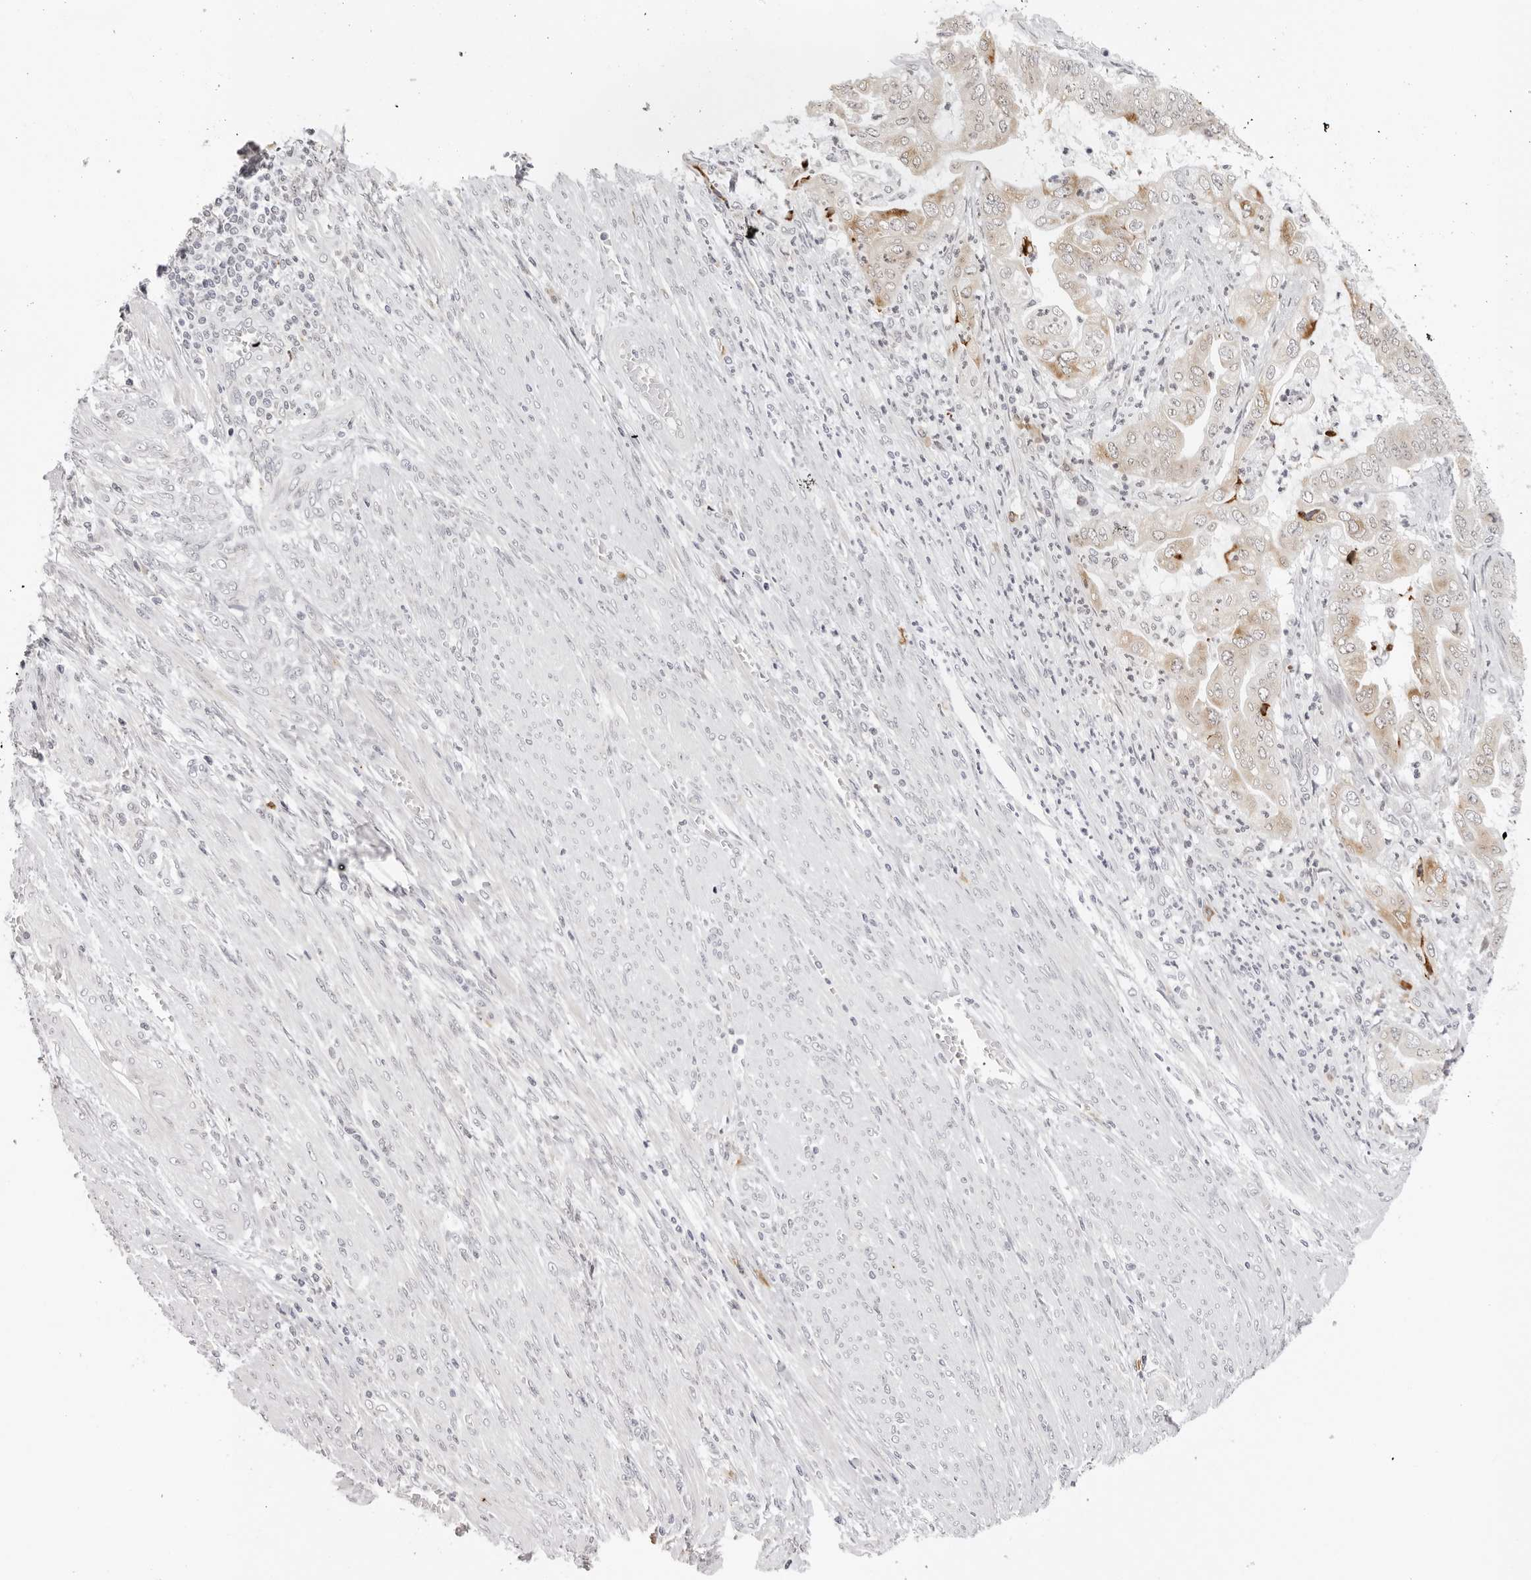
{"staining": {"intensity": "moderate", "quantity": "<25%", "location": "cytoplasmic/membranous"}, "tissue": "endometrial cancer", "cell_type": "Tumor cells", "image_type": "cancer", "snomed": [{"axis": "morphology", "description": "Adenocarcinoma, NOS"}, {"axis": "topography", "description": "Endometrium"}], "caption": "Endometrial cancer (adenocarcinoma) stained with a brown dye shows moderate cytoplasmic/membranous positive staining in approximately <25% of tumor cells.", "gene": "IL17RA", "patient": {"sex": "female", "age": 51}}